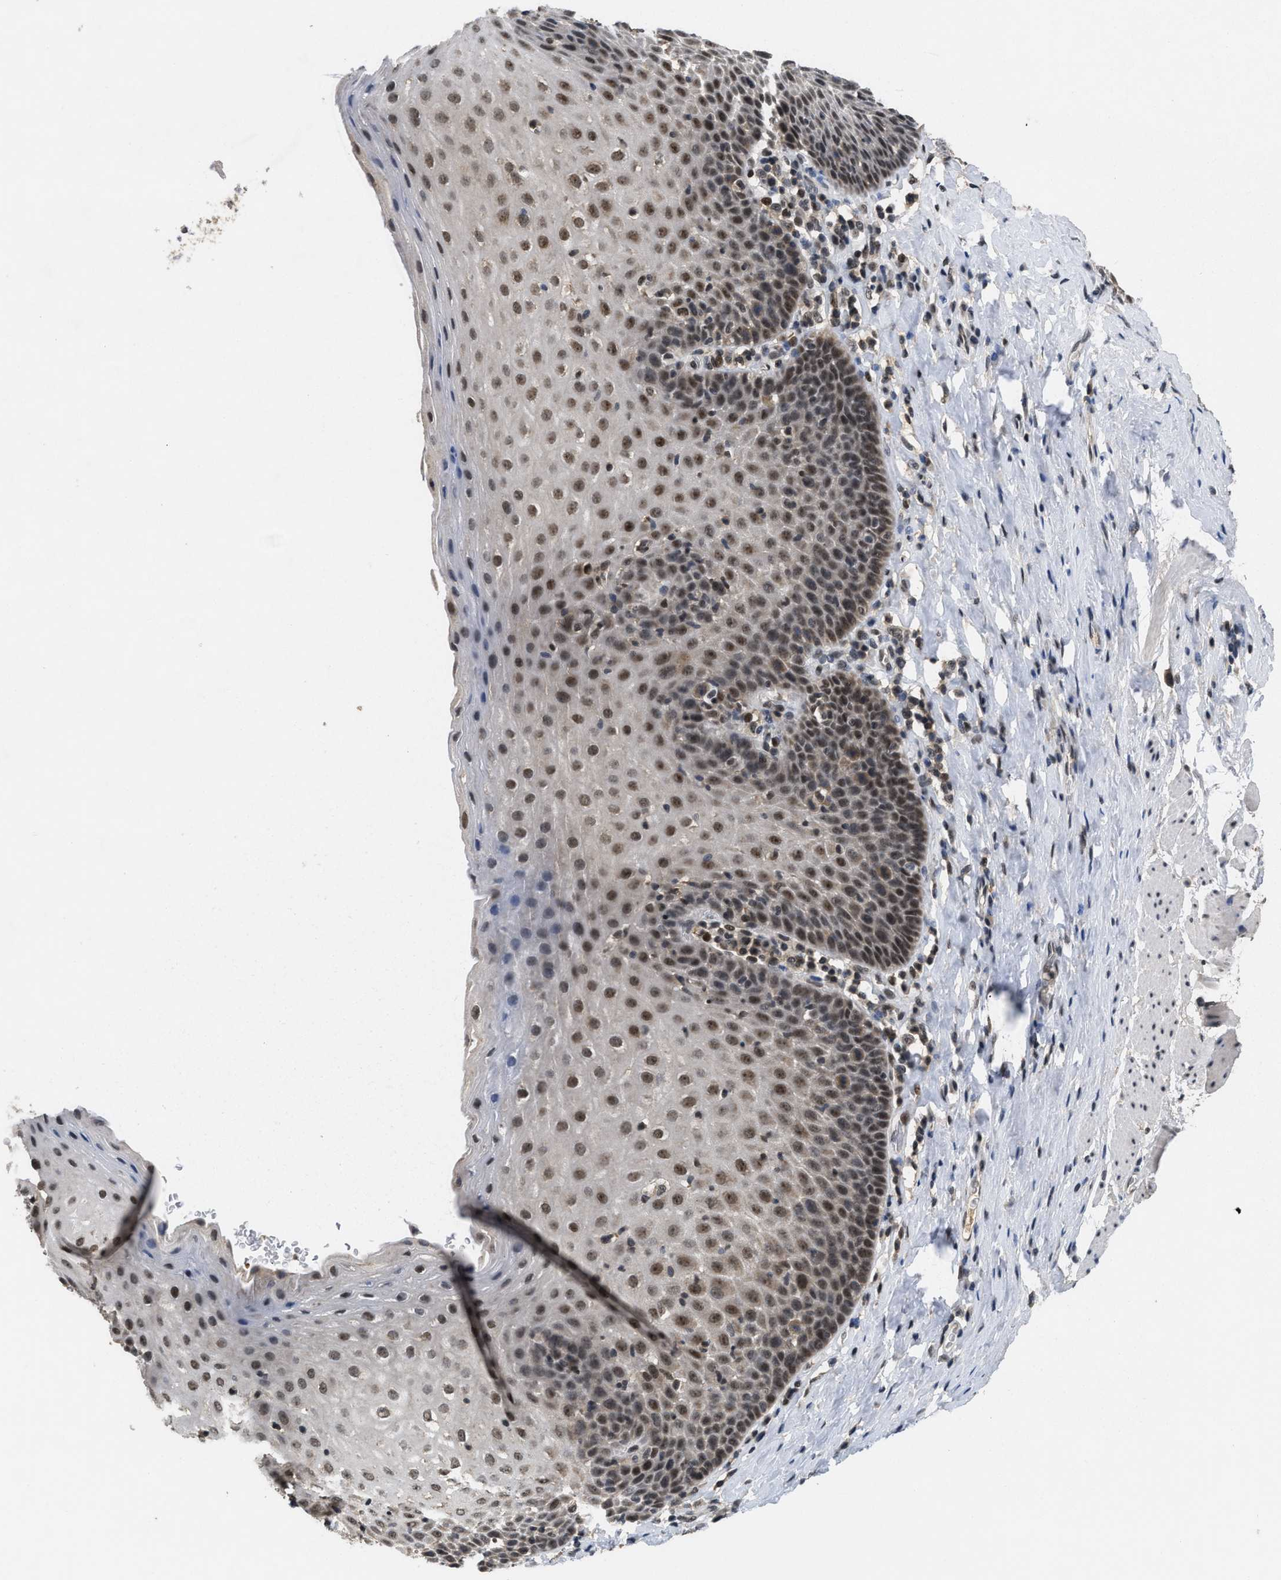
{"staining": {"intensity": "moderate", "quantity": ">75%", "location": "nuclear"}, "tissue": "esophagus", "cell_type": "Squamous epithelial cells", "image_type": "normal", "snomed": [{"axis": "morphology", "description": "Normal tissue, NOS"}, {"axis": "topography", "description": "Esophagus"}], "caption": "A micrograph of human esophagus stained for a protein shows moderate nuclear brown staining in squamous epithelial cells.", "gene": "ZNF346", "patient": {"sex": "female", "age": 61}}